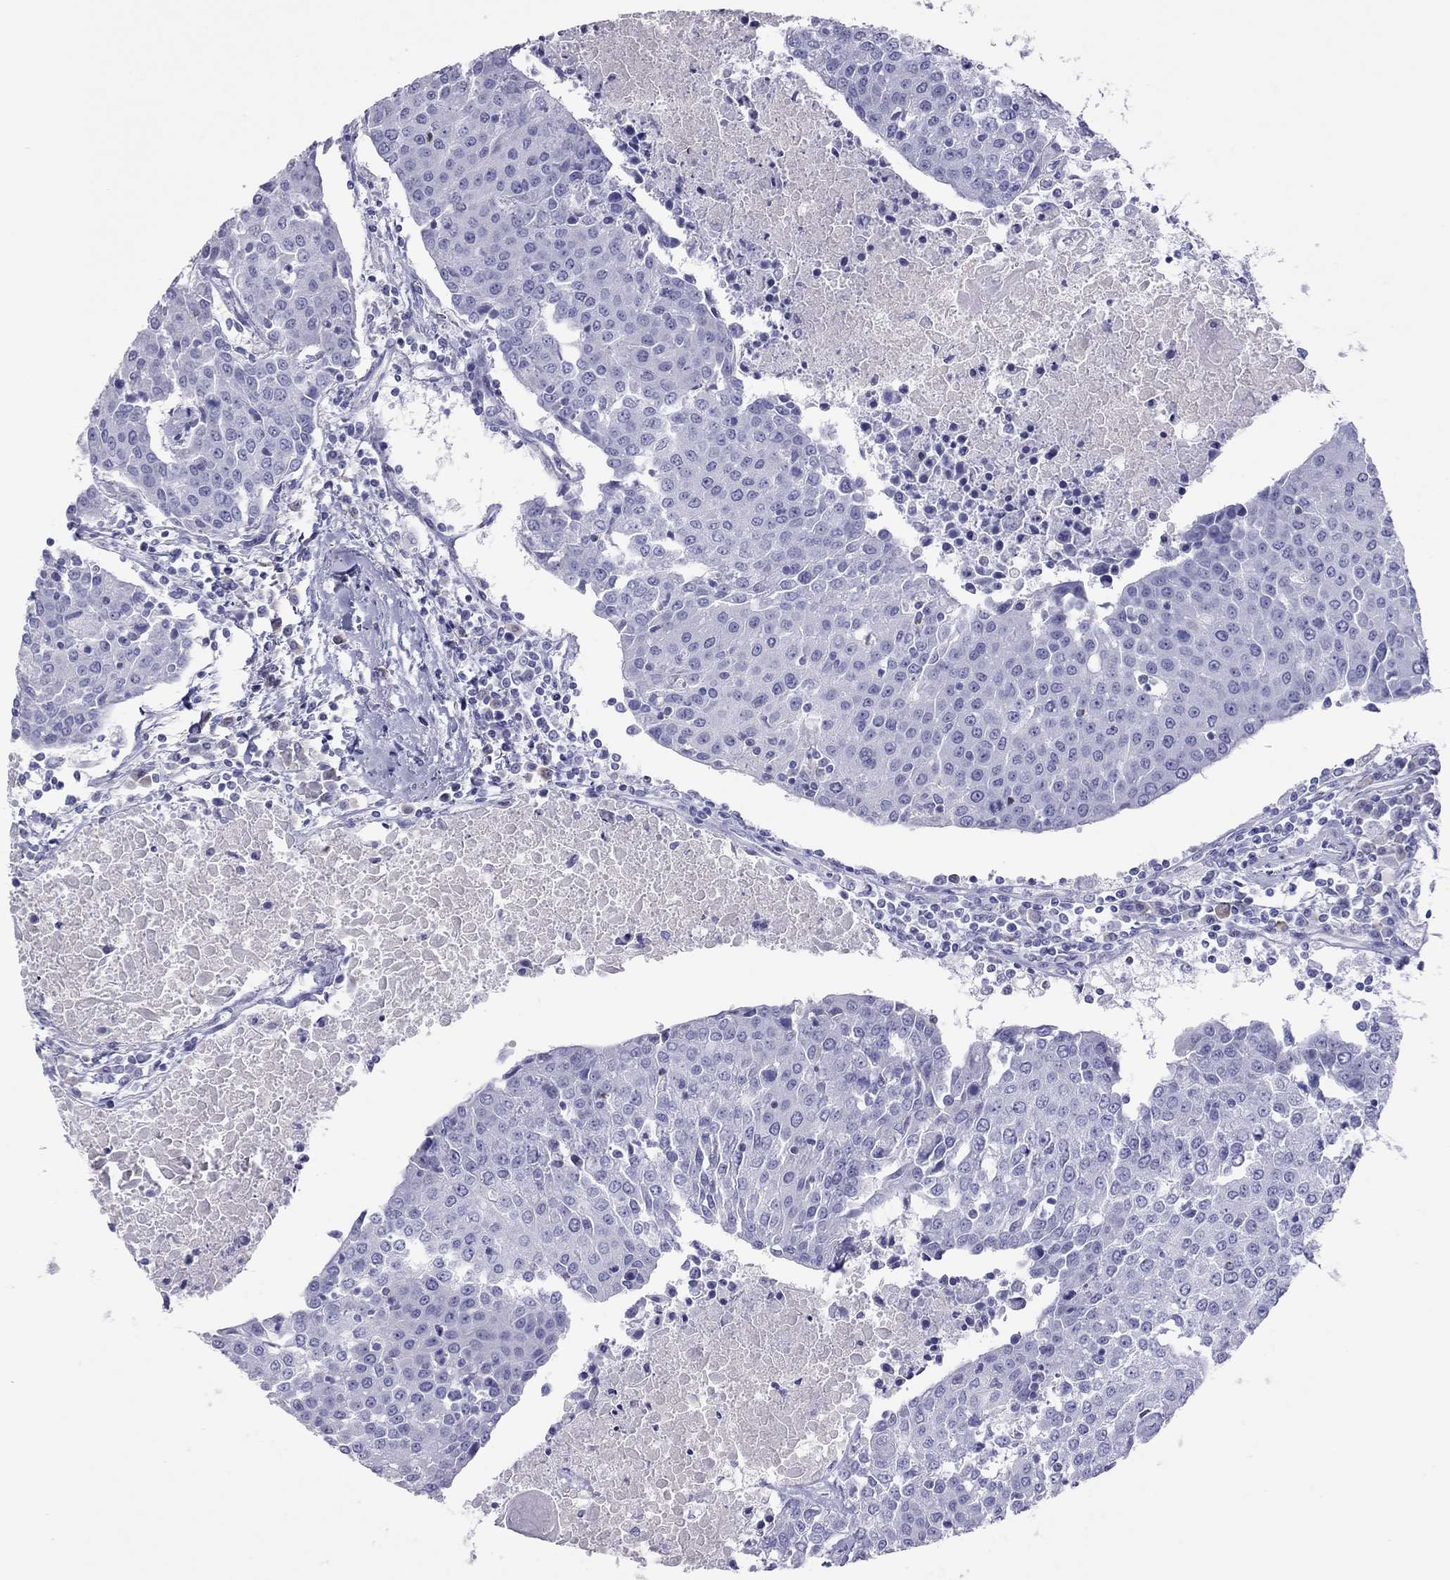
{"staining": {"intensity": "negative", "quantity": "none", "location": "none"}, "tissue": "urothelial cancer", "cell_type": "Tumor cells", "image_type": "cancer", "snomed": [{"axis": "morphology", "description": "Urothelial carcinoma, High grade"}, {"axis": "topography", "description": "Urinary bladder"}], "caption": "Tumor cells show no significant protein staining in urothelial cancer.", "gene": "STAG3", "patient": {"sex": "female", "age": 85}}